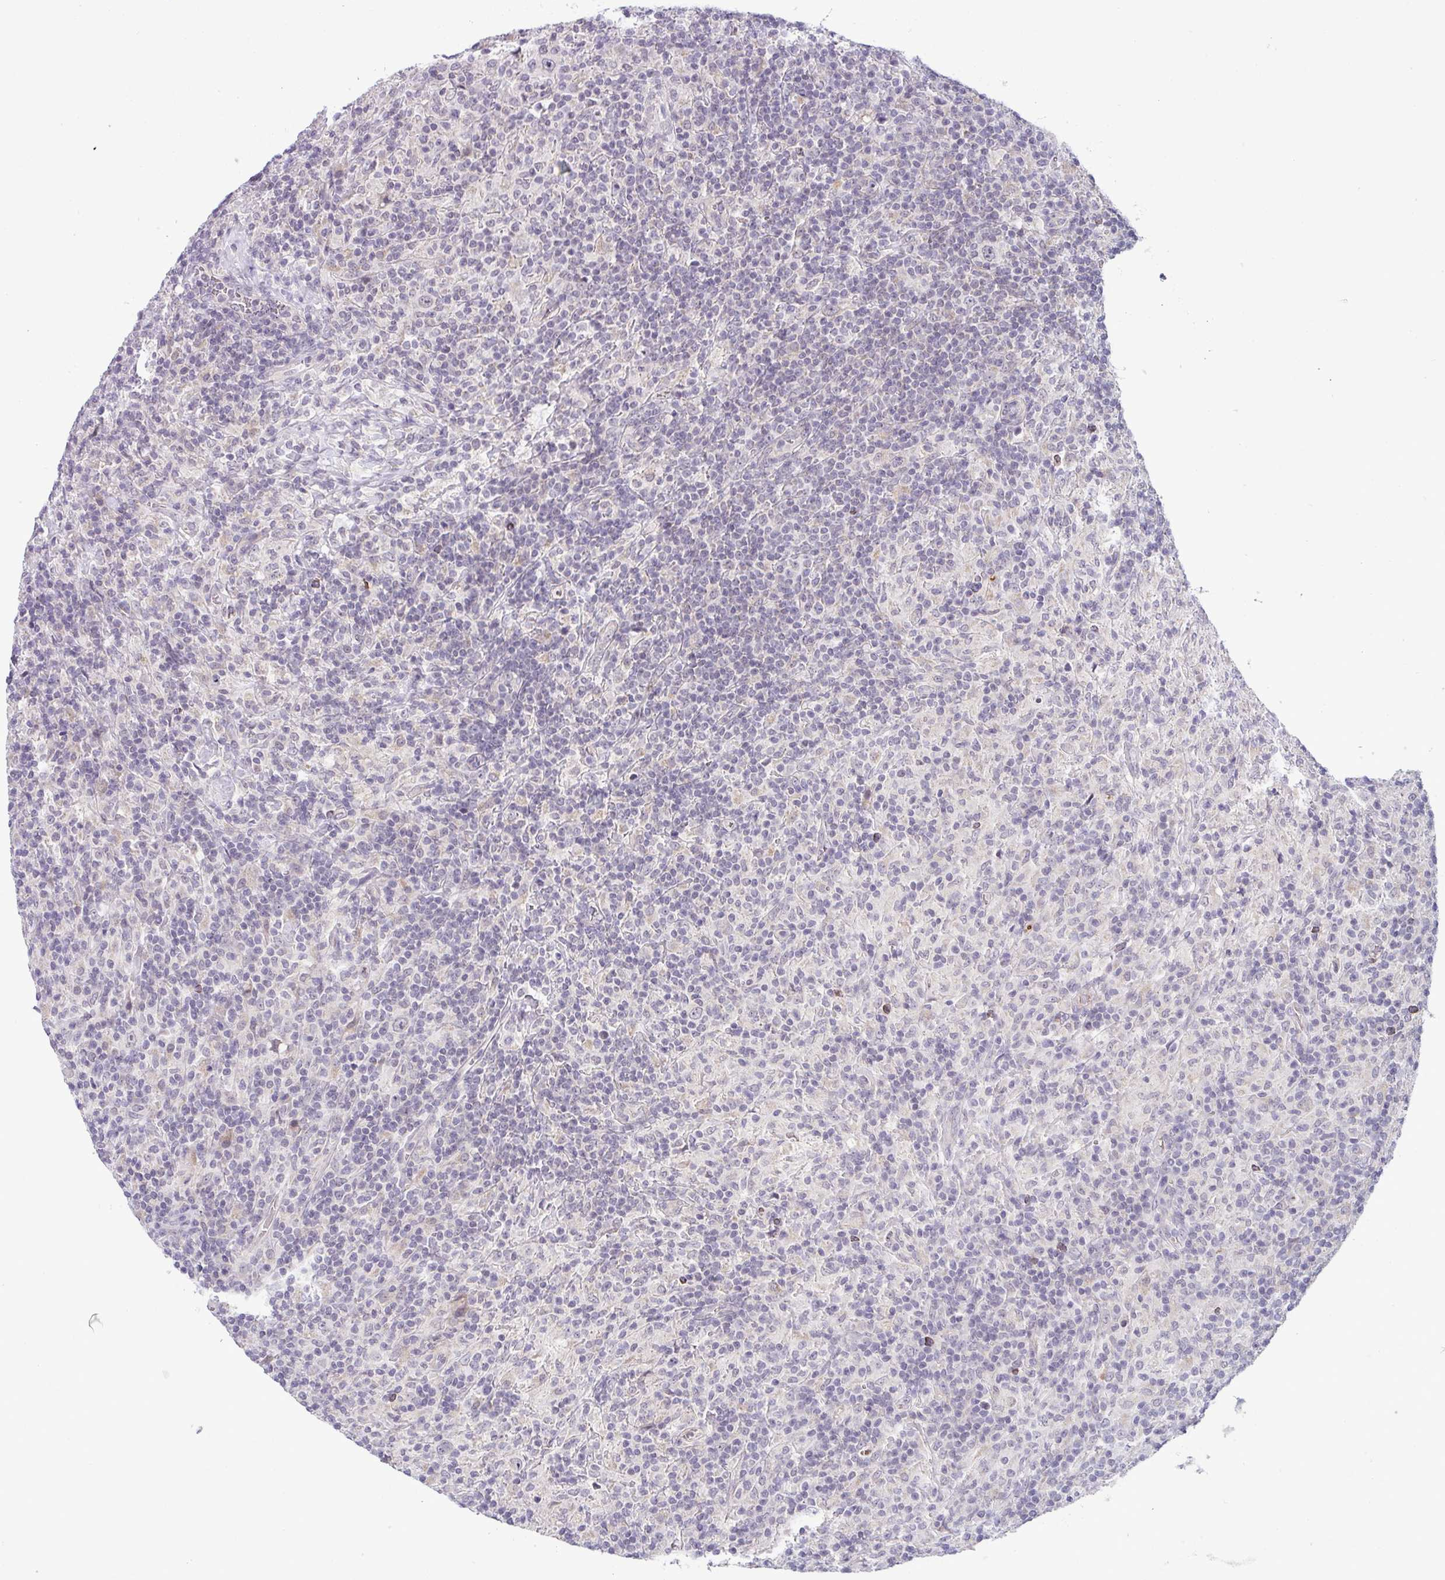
{"staining": {"intensity": "negative", "quantity": "none", "location": "none"}, "tissue": "lymphoma", "cell_type": "Tumor cells", "image_type": "cancer", "snomed": [{"axis": "morphology", "description": "Hodgkin's disease, NOS"}, {"axis": "topography", "description": "Lymph node"}], "caption": "This is an IHC photomicrograph of human Hodgkin's disease. There is no expression in tumor cells.", "gene": "HBEGF", "patient": {"sex": "male", "age": 70}}